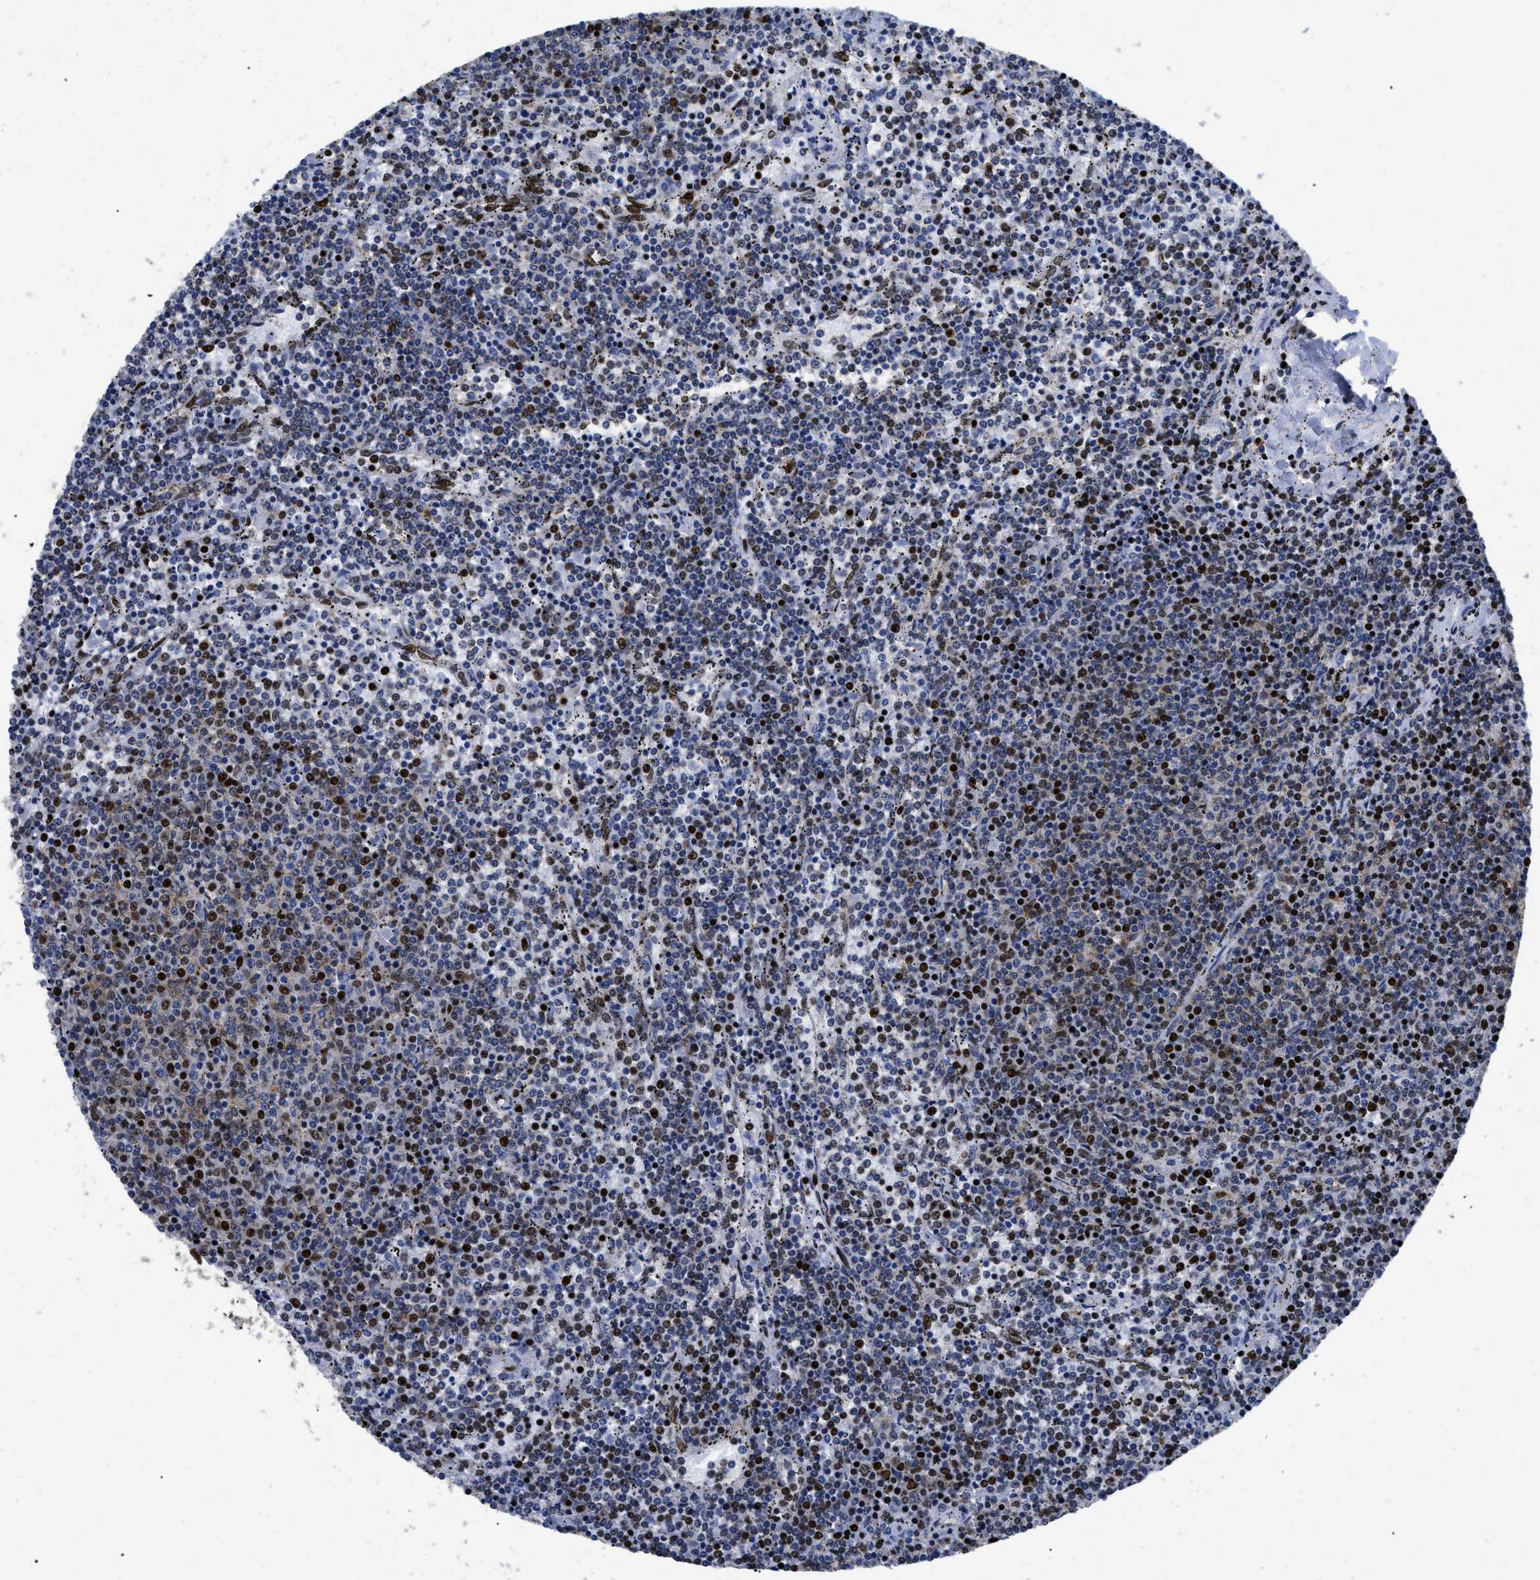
{"staining": {"intensity": "strong", "quantity": "25%-75%", "location": "nuclear"}, "tissue": "lymphoma", "cell_type": "Tumor cells", "image_type": "cancer", "snomed": [{"axis": "morphology", "description": "Malignant lymphoma, non-Hodgkin's type, Low grade"}, {"axis": "topography", "description": "Spleen"}], "caption": "Strong nuclear protein expression is seen in about 25%-75% of tumor cells in lymphoma.", "gene": "CALHM3", "patient": {"sex": "female", "age": 50}}